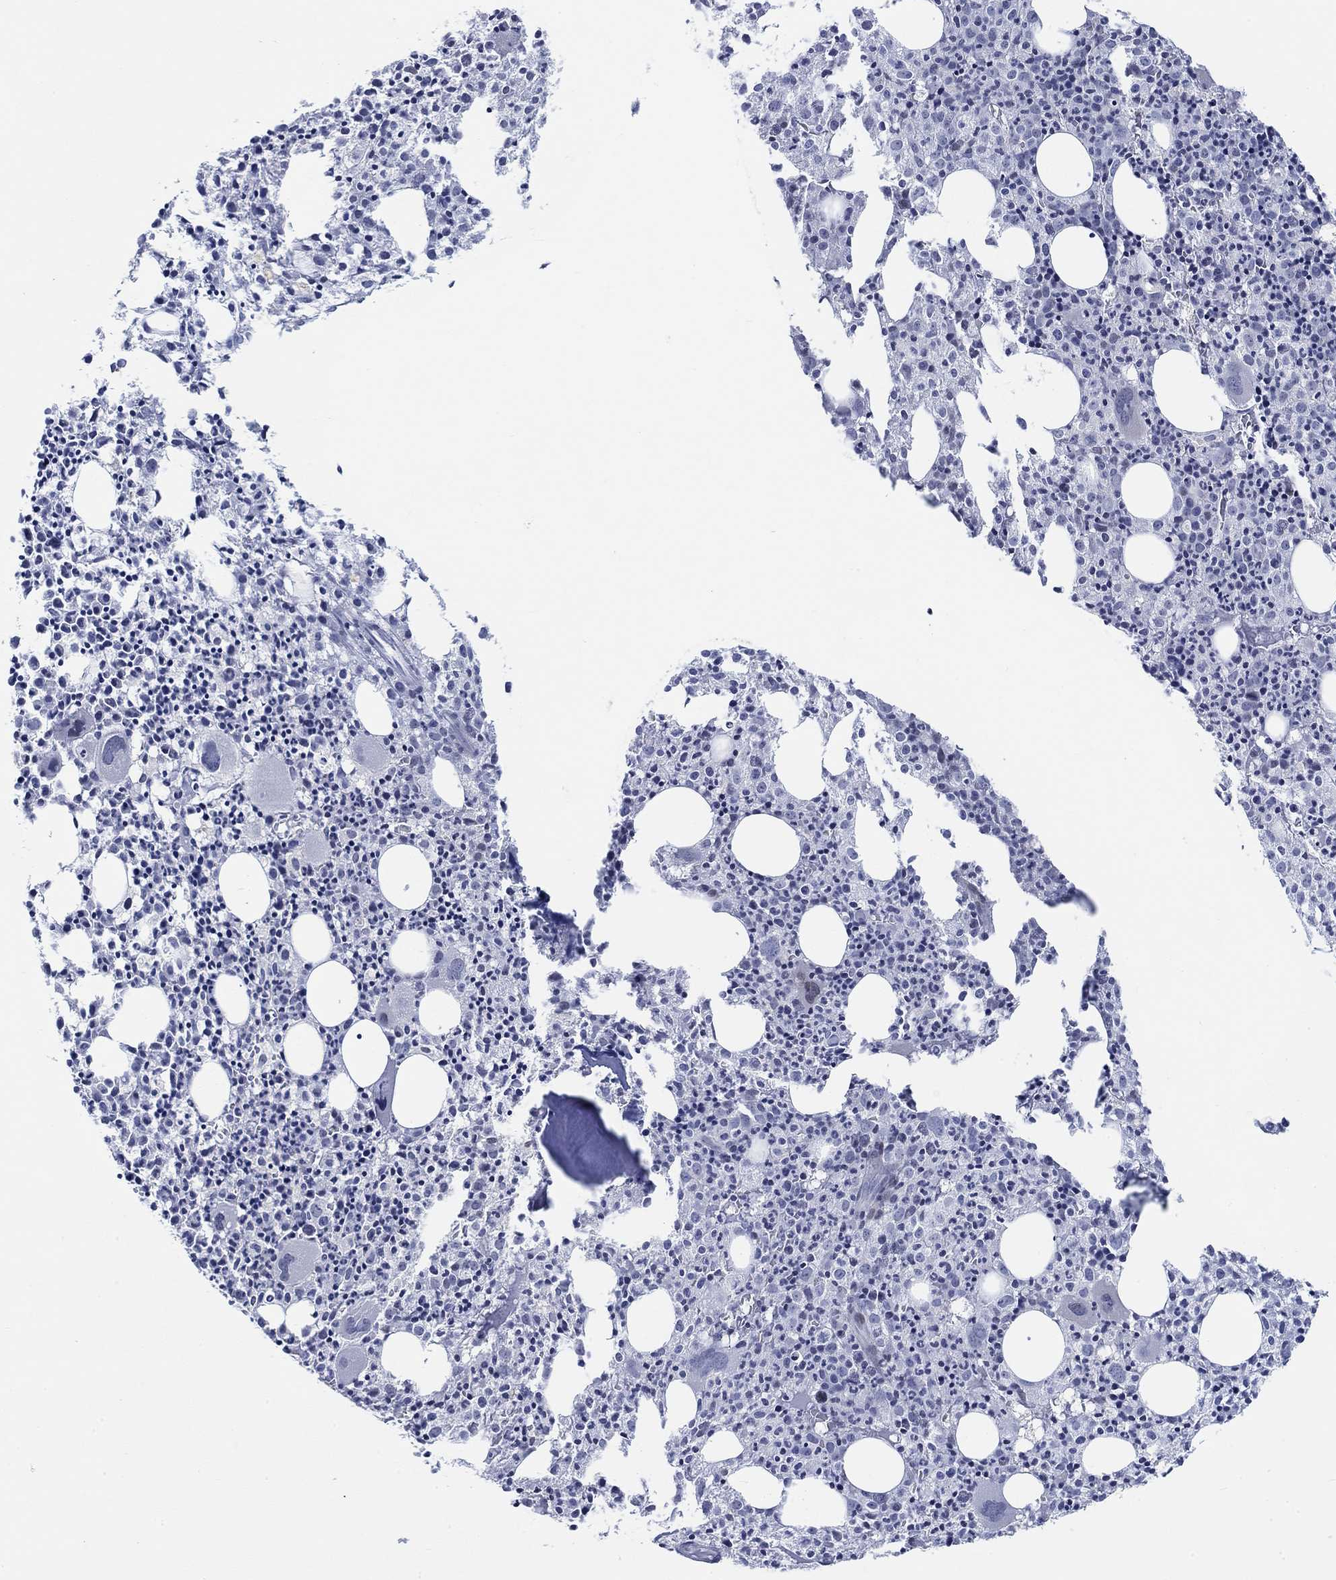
{"staining": {"intensity": "negative", "quantity": "none", "location": "none"}, "tissue": "bone marrow", "cell_type": "Hematopoietic cells", "image_type": "normal", "snomed": [{"axis": "morphology", "description": "Normal tissue, NOS"}, {"axis": "morphology", "description": "Inflammation, NOS"}, {"axis": "topography", "description": "Bone marrow"}], "caption": "The immunohistochemistry (IHC) micrograph has no significant positivity in hematopoietic cells of bone marrow.", "gene": "NEU3", "patient": {"sex": "male", "age": 3}}